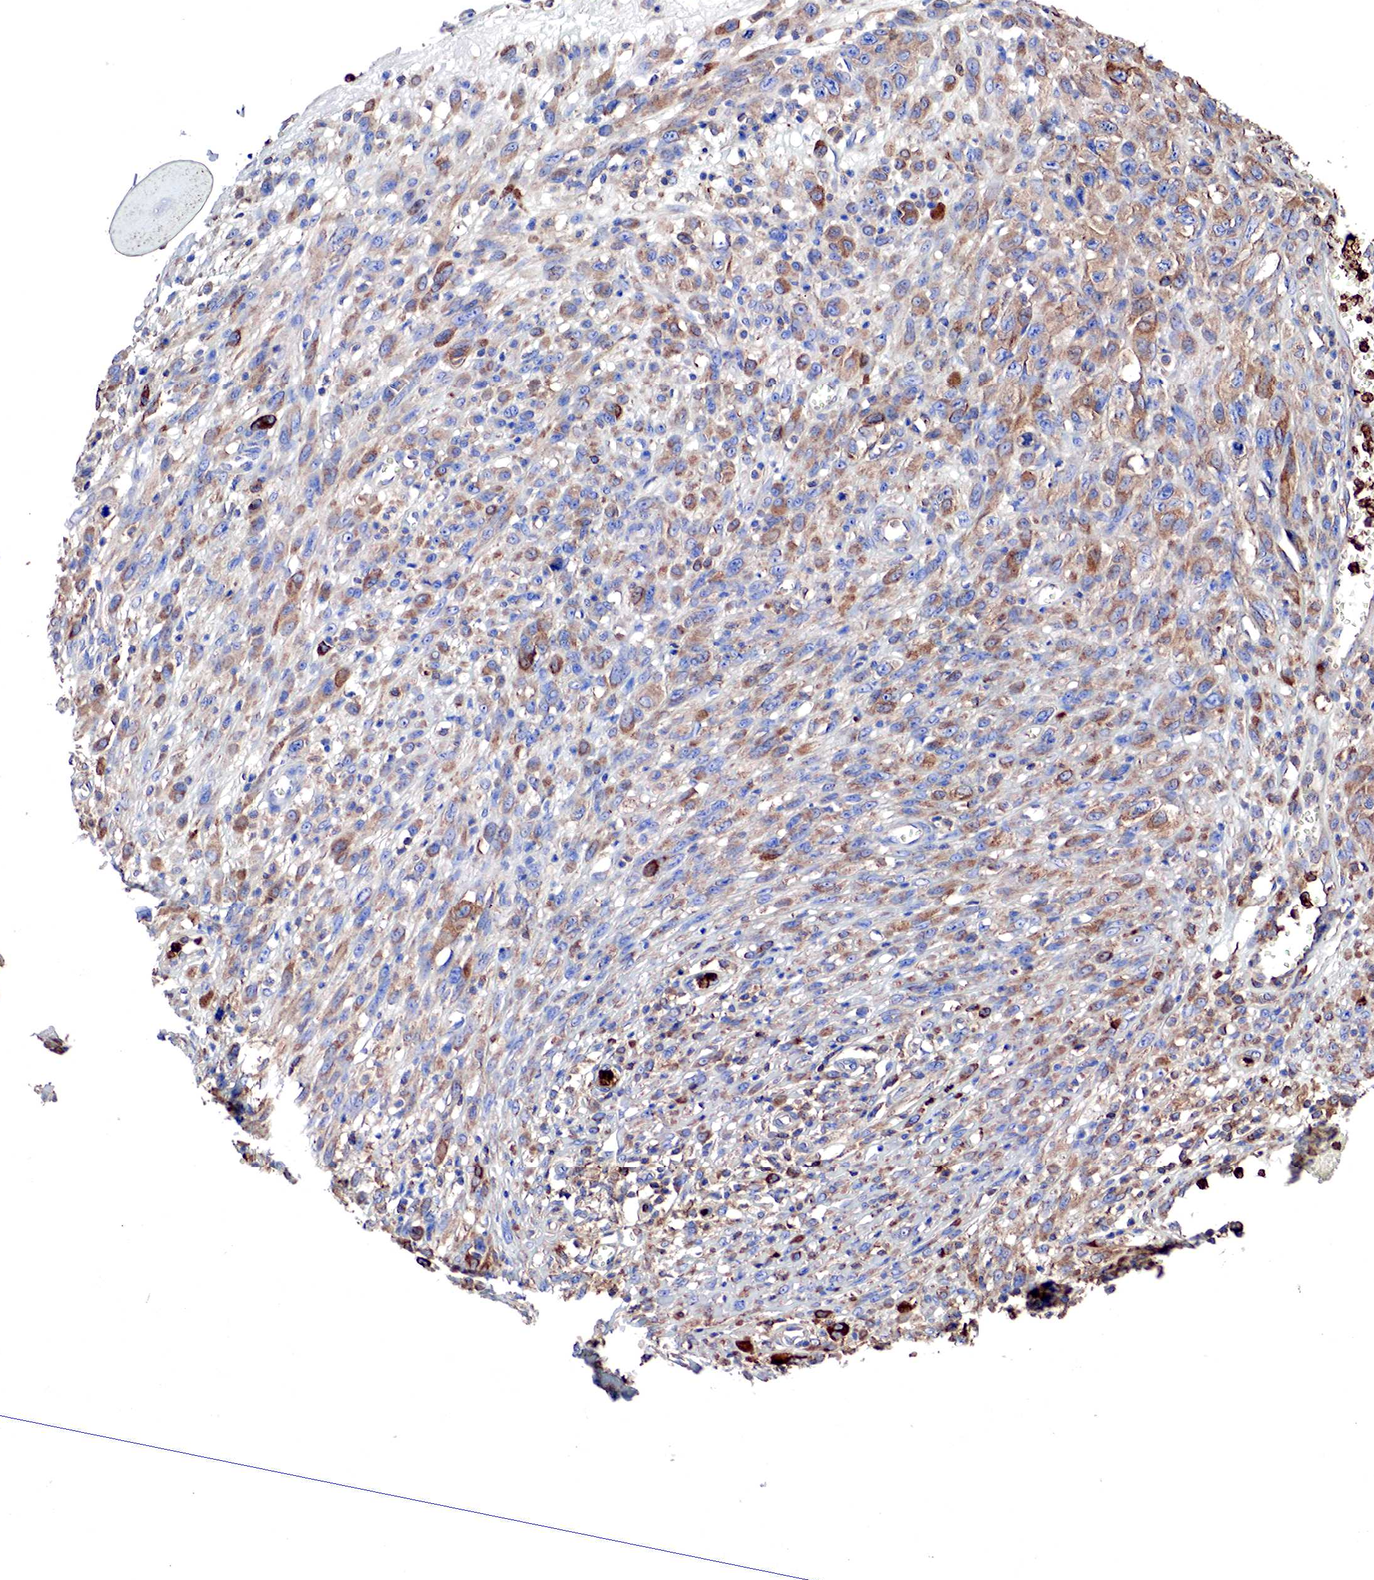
{"staining": {"intensity": "moderate", "quantity": ">75%", "location": "cytoplasmic/membranous"}, "tissue": "melanoma", "cell_type": "Tumor cells", "image_type": "cancer", "snomed": [{"axis": "morphology", "description": "Malignant melanoma, NOS"}, {"axis": "topography", "description": "Skin"}], "caption": "DAB (3,3'-diaminobenzidine) immunohistochemical staining of malignant melanoma reveals moderate cytoplasmic/membranous protein expression in about >75% of tumor cells.", "gene": "G6PD", "patient": {"sex": "male", "age": 51}}